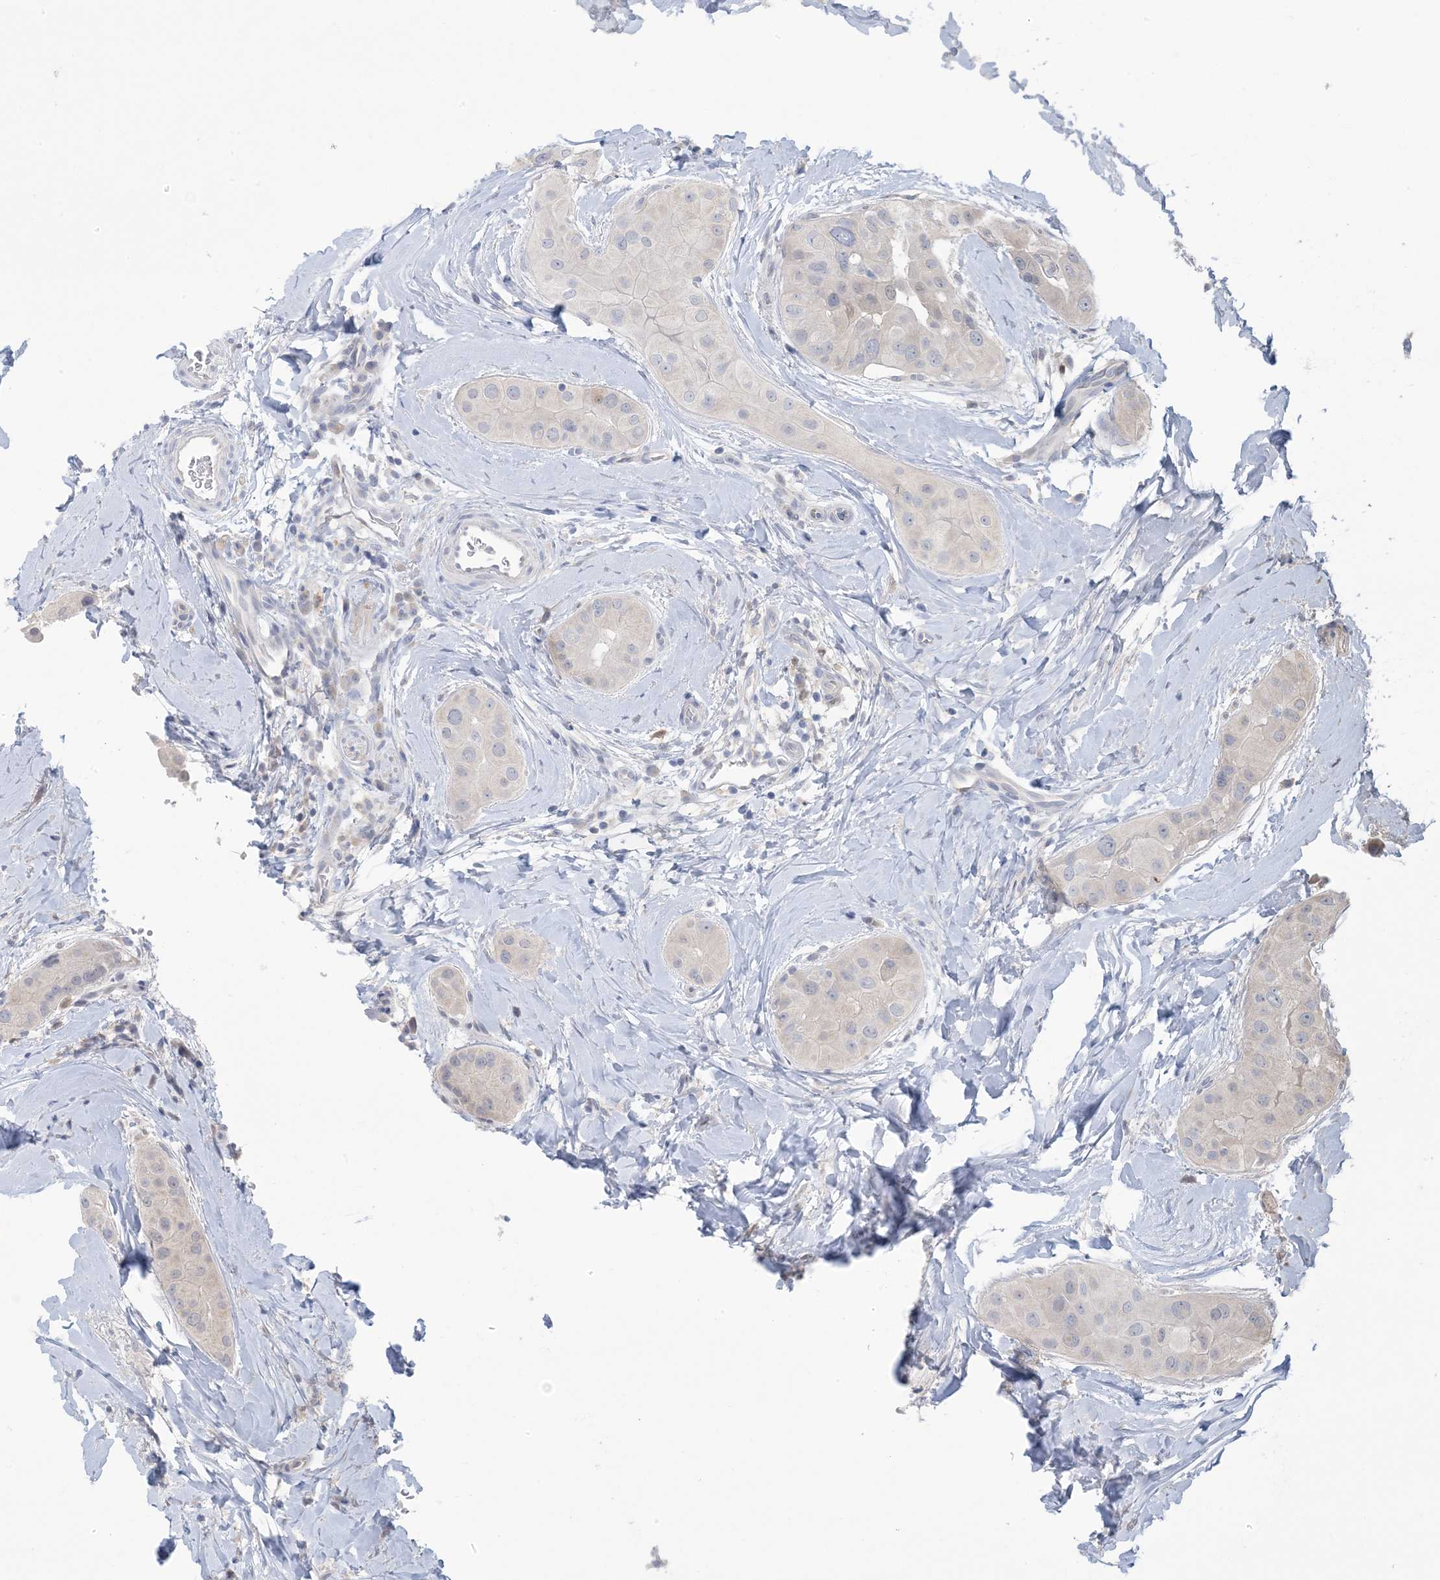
{"staining": {"intensity": "negative", "quantity": "none", "location": "none"}, "tissue": "thyroid cancer", "cell_type": "Tumor cells", "image_type": "cancer", "snomed": [{"axis": "morphology", "description": "Papillary adenocarcinoma, NOS"}, {"axis": "topography", "description": "Thyroid gland"}], "caption": "An immunohistochemistry micrograph of thyroid papillary adenocarcinoma is shown. There is no staining in tumor cells of thyroid papillary adenocarcinoma.", "gene": "HMGCS1", "patient": {"sex": "male", "age": 33}}